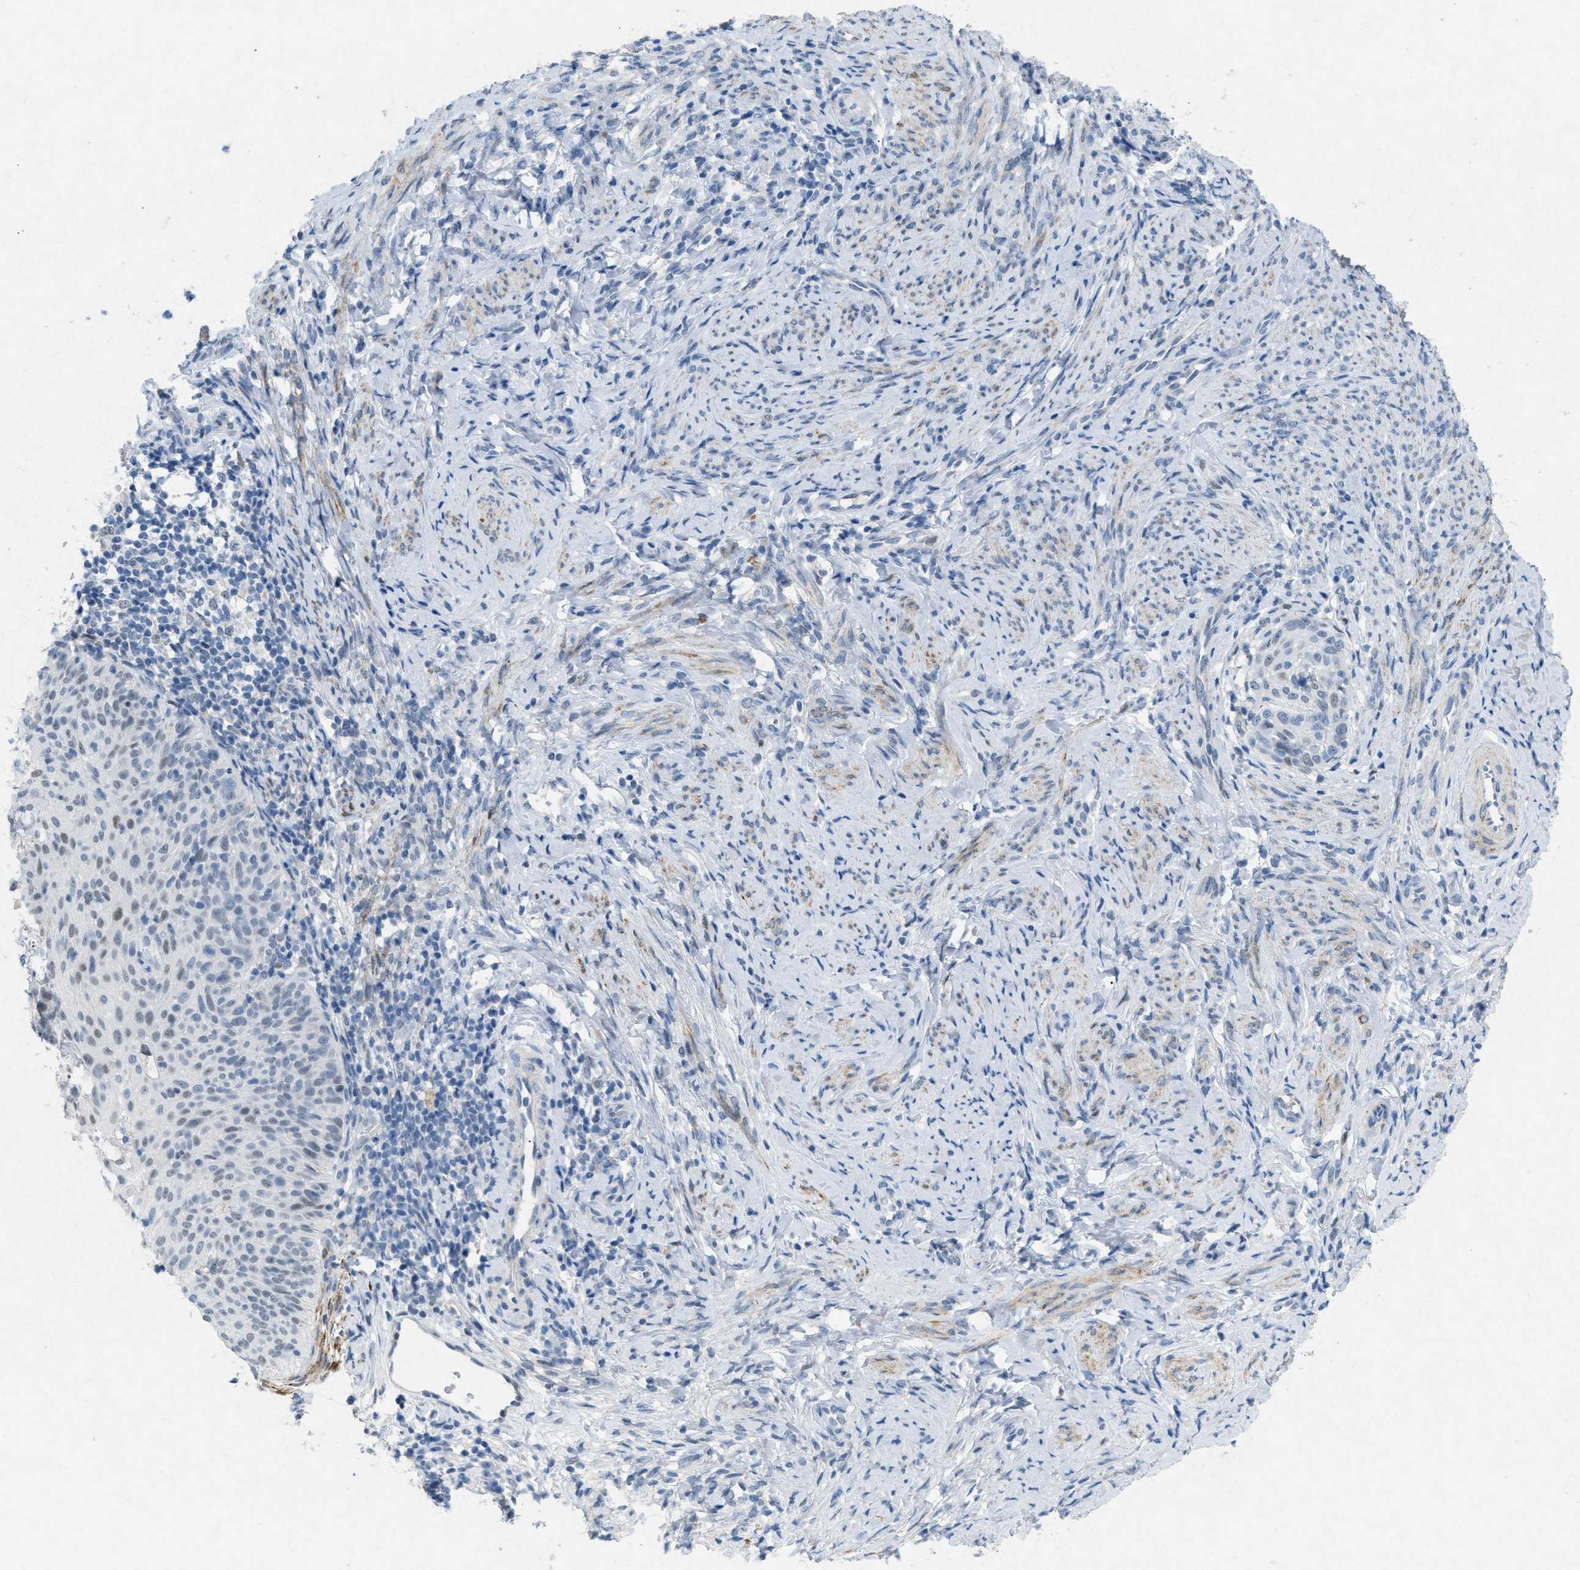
{"staining": {"intensity": "negative", "quantity": "none", "location": "none"}, "tissue": "cervical cancer", "cell_type": "Tumor cells", "image_type": "cancer", "snomed": [{"axis": "morphology", "description": "Squamous cell carcinoma, NOS"}, {"axis": "topography", "description": "Cervix"}], "caption": "An image of human squamous cell carcinoma (cervical) is negative for staining in tumor cells.", "gene": "TASOR", "patient": {"sex": "female", "age": 70}}